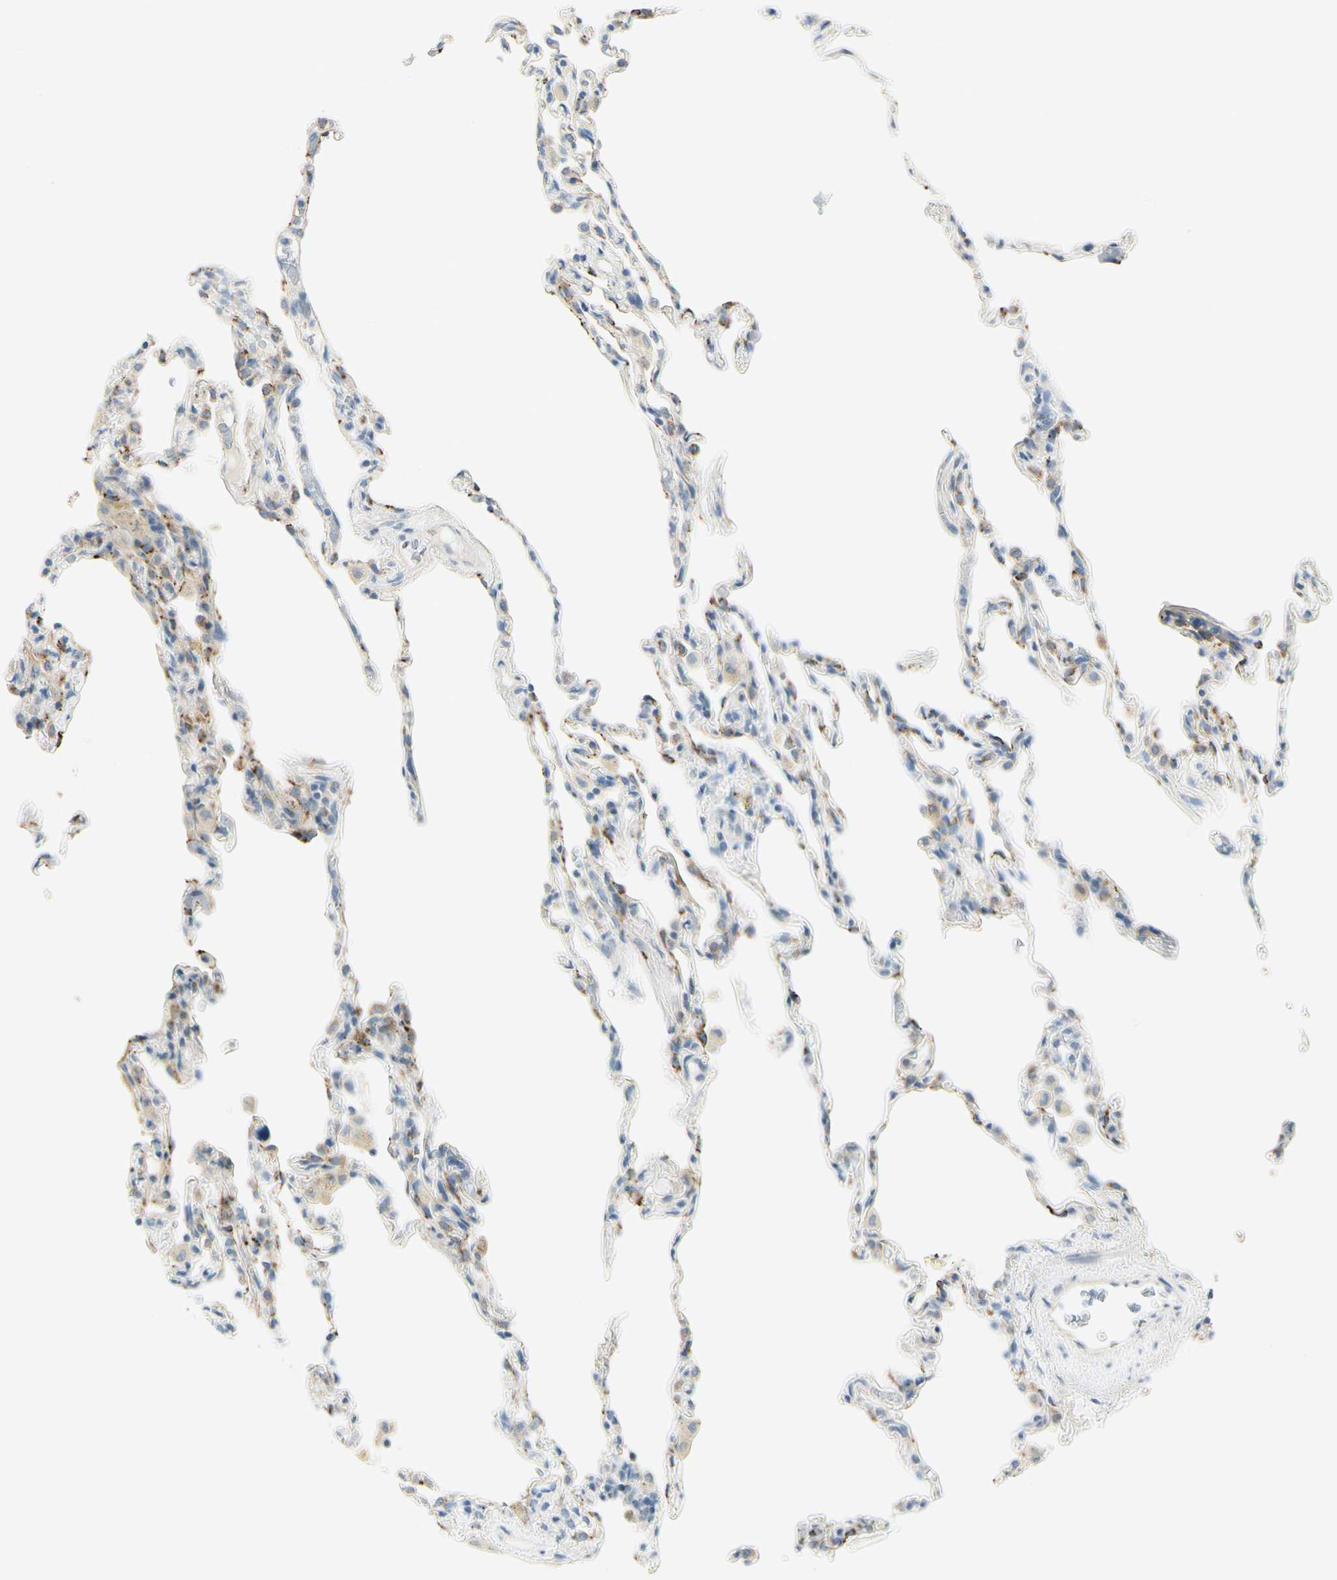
{"staining": {"intensity": "moderate", "quantity": "25%-75%", "location": "cytoplasmic/membranous"}, "tissue": "lung", "cell_type": "Alveolar cells", "image_type": "normal", "snomed": [{"axis": "morphology", "description": "Normal tissue, NOS"}, {"axis": "topography", "description": "Lung"}], "caption": "Immunohistochemistry (IHC) of unremarkable lung displays medium levels of moderate cytoplasmic/membranous expression in about 25%-75% of alveolar cells. (Brightfield microscopy of DAB IHC at high magnification).", "gene": "GALNT5", "patient": {"sex": "male", "age": 59}}